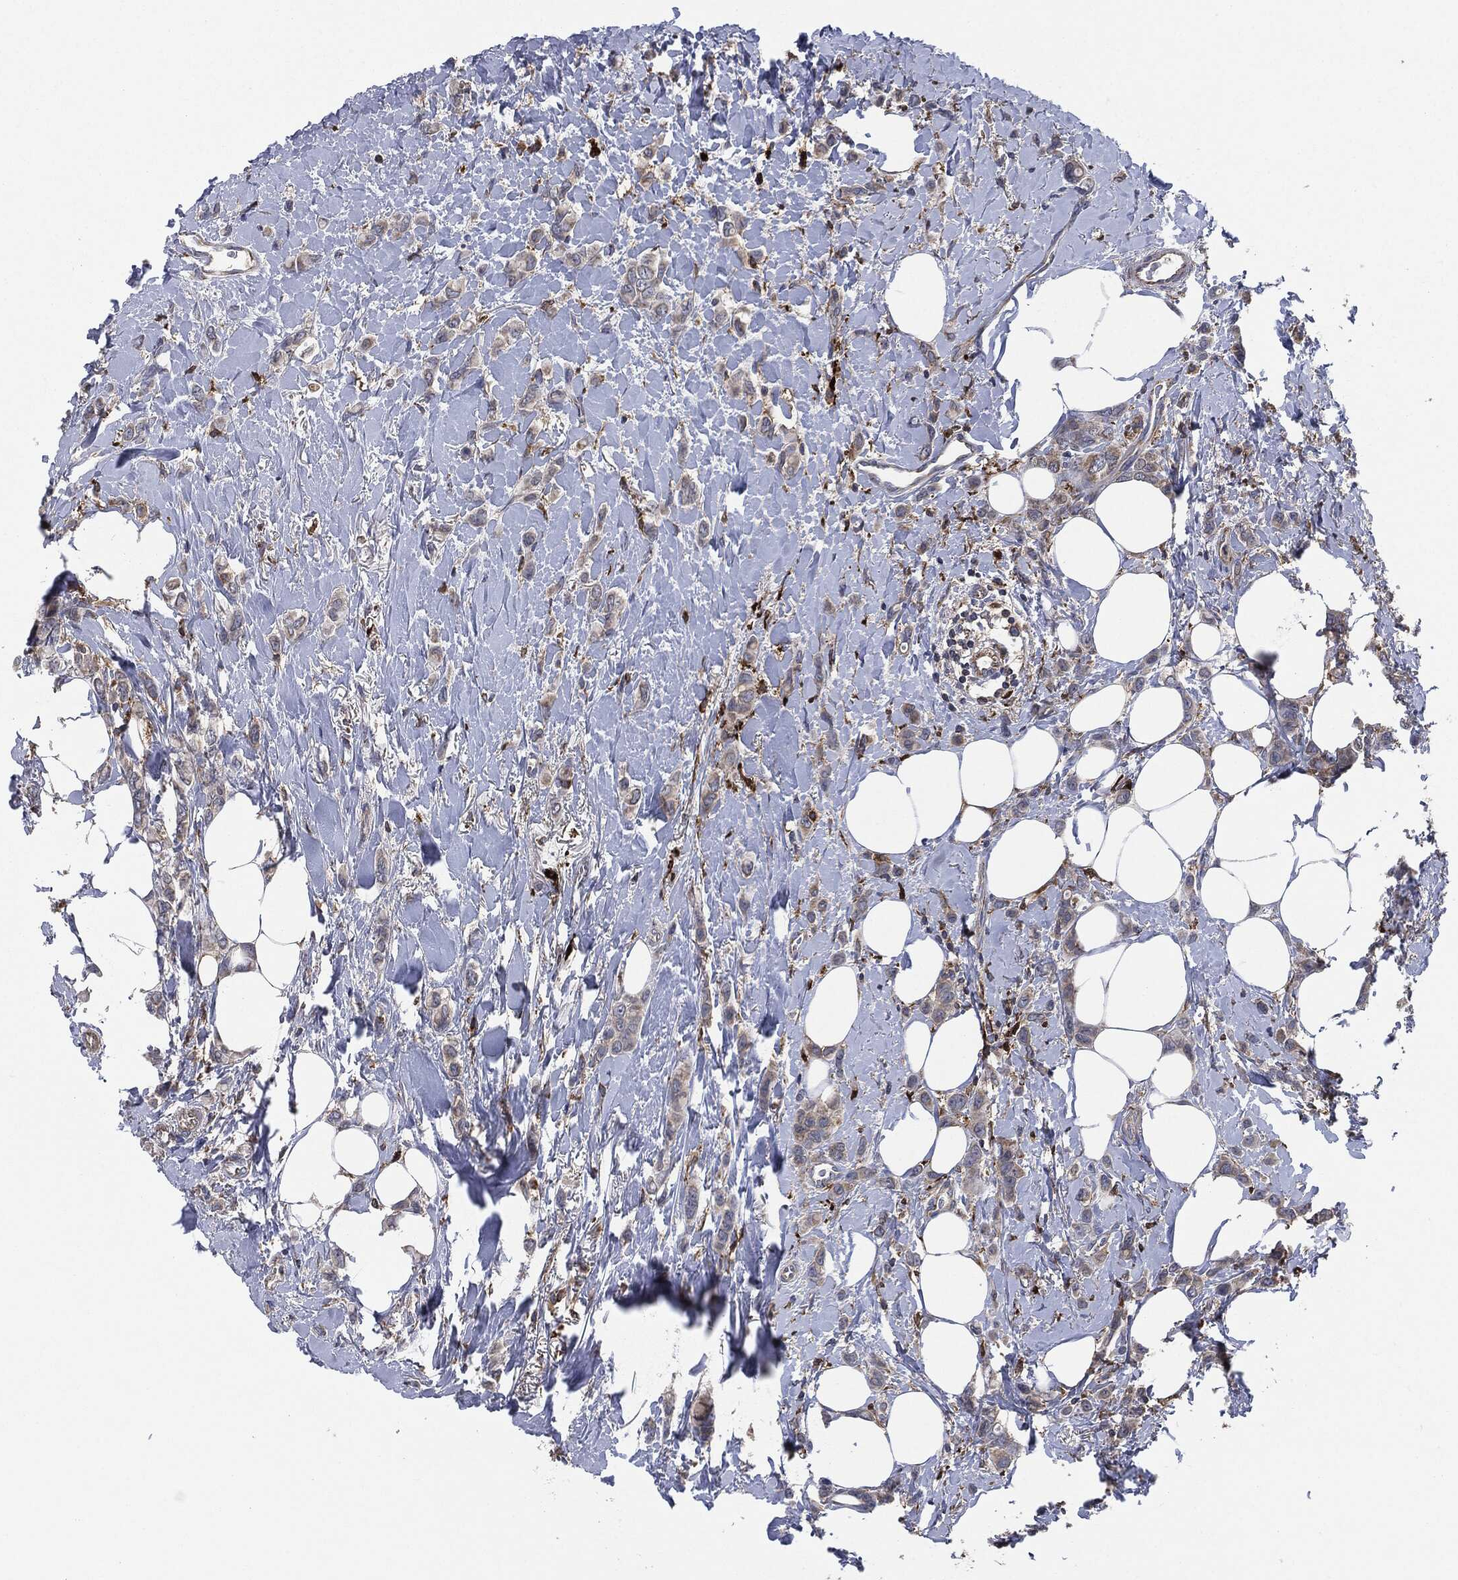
{"staining": {"intensity": "weak", "quantity": "<25%", "location": "cytoplasmic/membranous"}, "tissue": "breast cancer", "cell_type": "Tumor cells", "image_type": "cancer", "snomed": [{"axis": "morphology", "description": "Lobular carcinoma"}, {"axis": "topography", "description": "Breast"}], "caption": "This photomicrograph is of breast cancer (lobular carcinoma) stained with immunohistochemistry (IHC) to label a protein in brown with the nuclei are counter-stained blue. There is no positivity in tumor cells.", "gene": "TMEM11", "patient": {"sex": "female", "age": 66}}